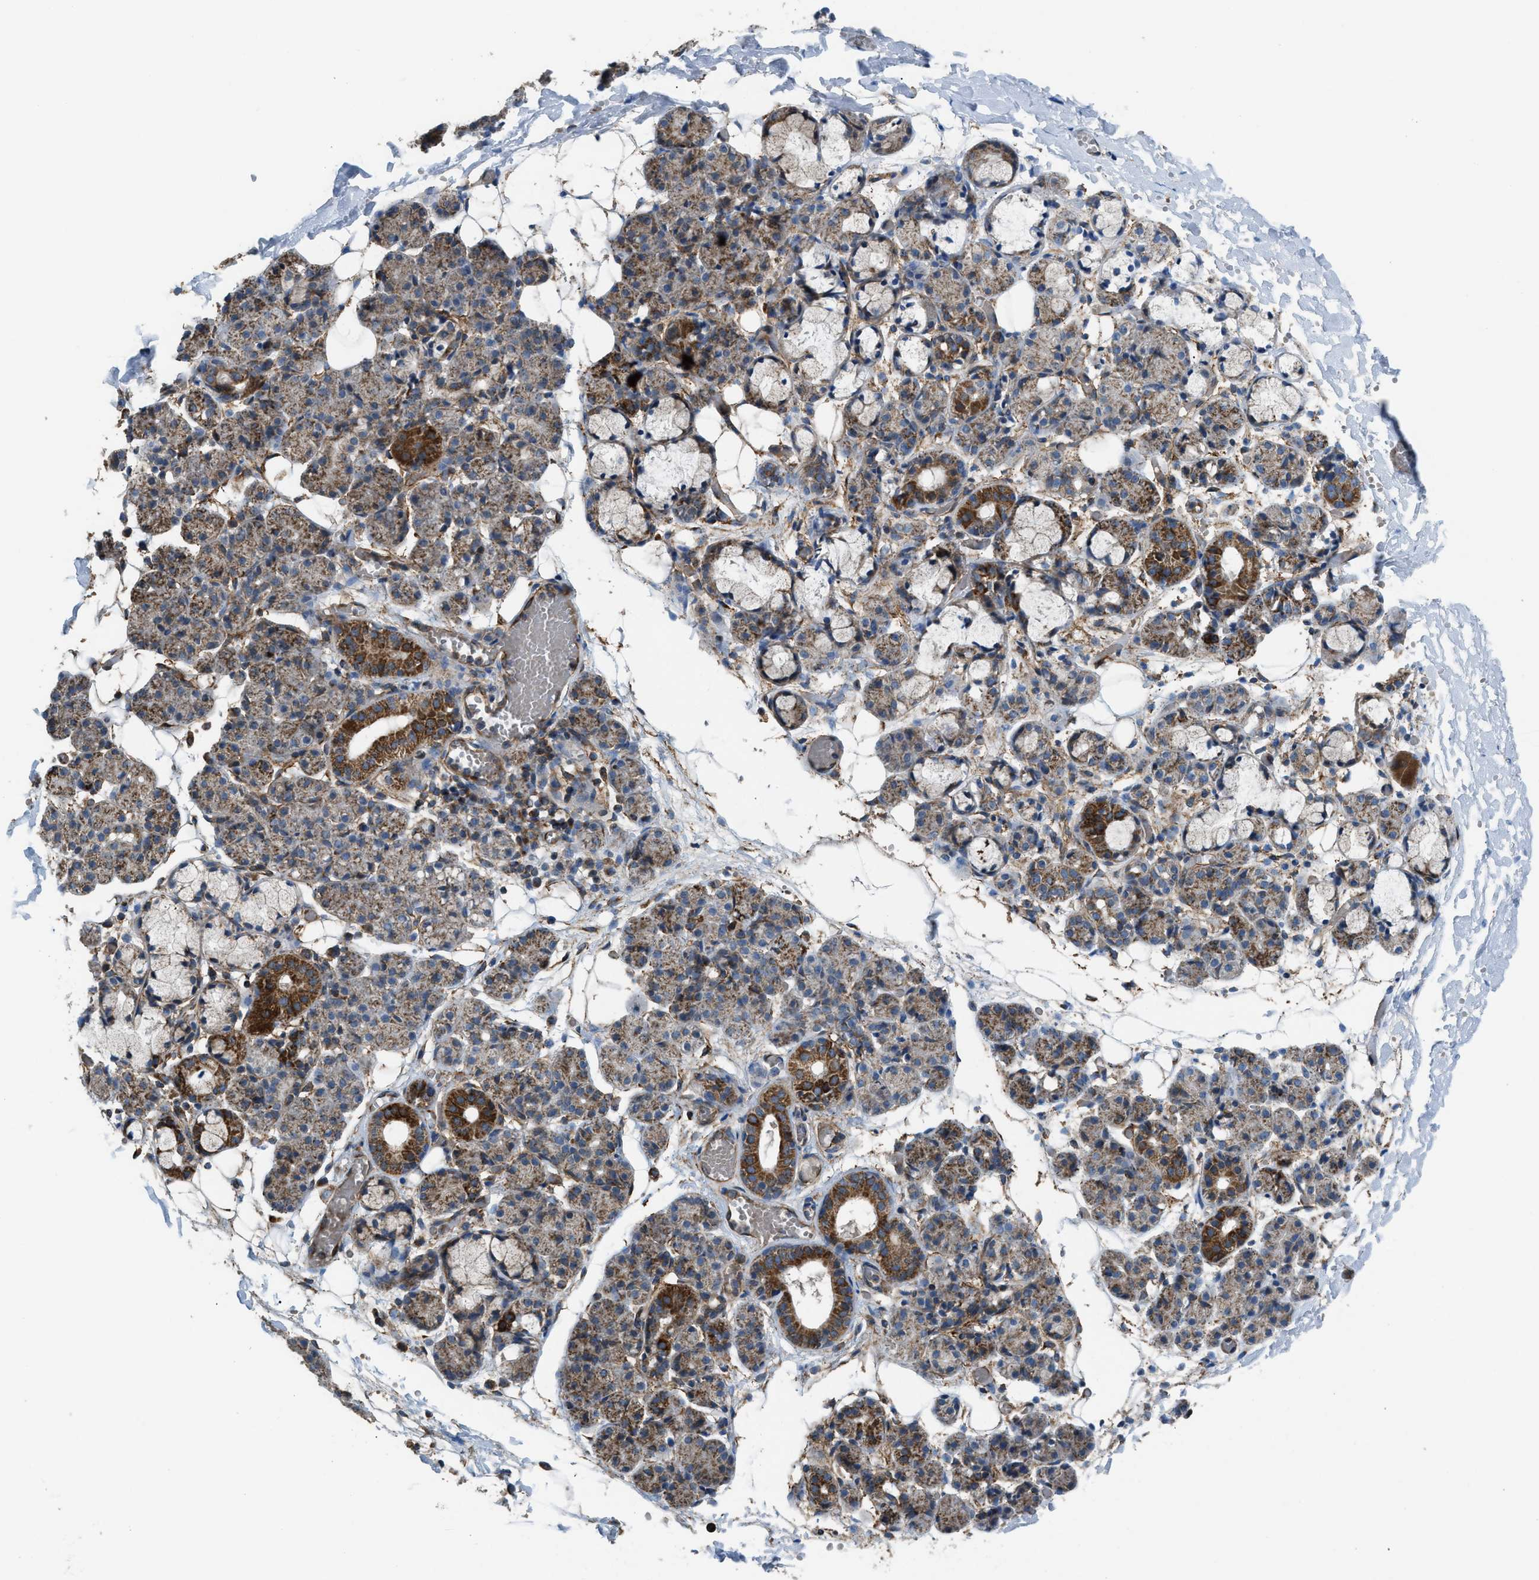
{"staining": {"intensity": "moderate", "quantity": ">75%", "location": "cytoplasmic/membranous"}, "tissue": "salivary gland", "cell_type": "Glandular cells", "image_type": "normal", "snomed": [{"axis": "morphology", "description": "Normal tissue, NOS"}, {"axis": "topography", "description": "Salivary gland"}], "caption": "Salivary gland was stained to show a protein in brown. There is medium levels of moderate cytoplasmic/membranous expression in approximately >75% of glandular cells. The staining was performed using DAB (3,3'-diaminobenzidine), with brown indicating positive protein expression. Nuclei are stained blue with hematoxylin.", "gene": "SLC10A3", "patient": {"sex": "male", "age": 63}}